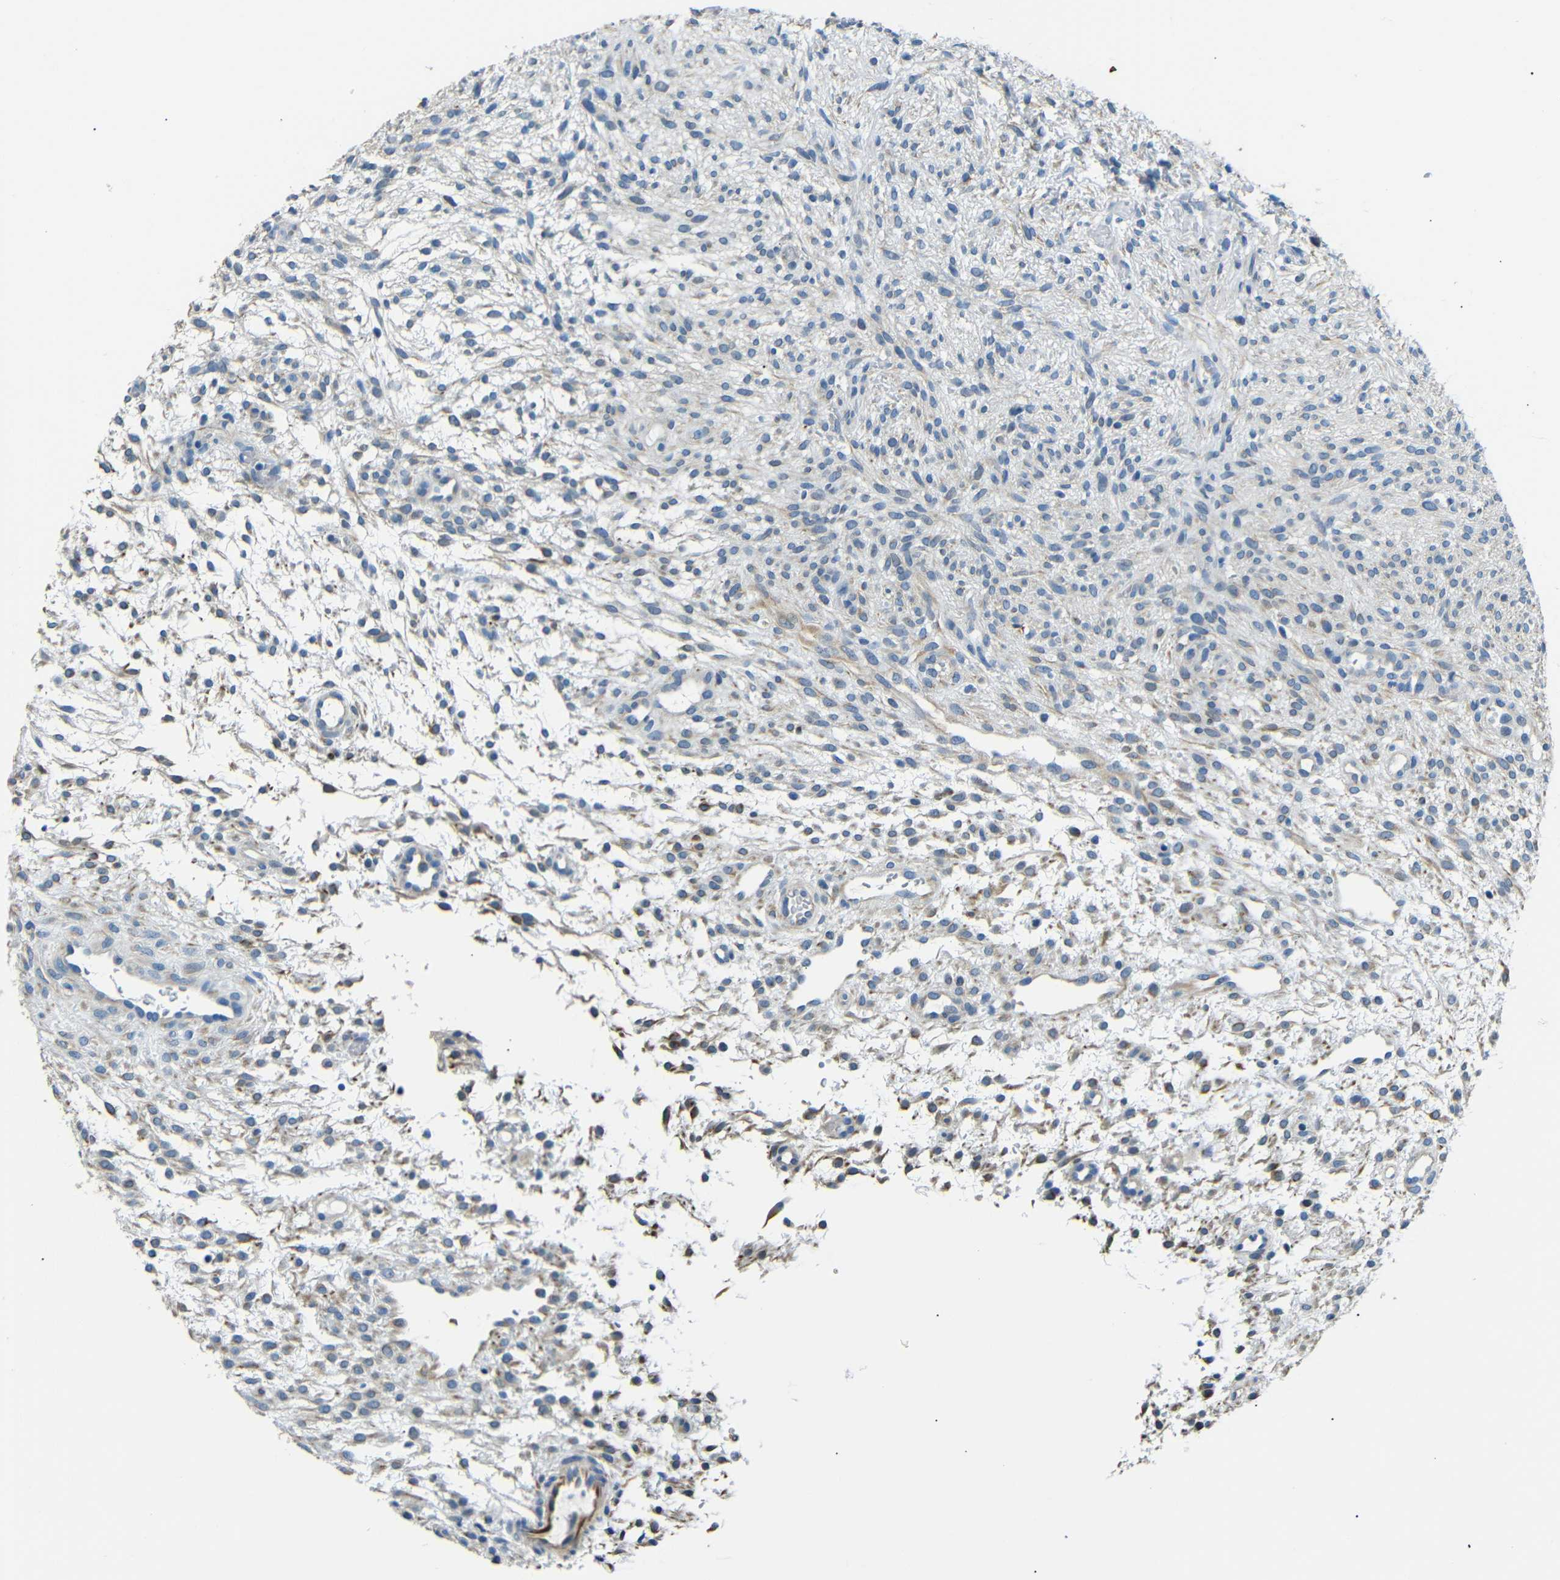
{"staining": {"intensity": "weak", "quantity": "<25%", "location": "cytoplasmic/membranous"}, "tissue": "ovary", "cell_type": "Ovarian stroma cells", "image_type": "normal", "snomed": [{"axis": "morphology", "description": "Normal tissue, NOS"}, {"axis": "morphology", "description": "Cyst, NOS"}, {"axis": "topography", "description": "Ovary"}], "caption": "An immunohistochemistry micrograph of unremarkable ovary is shown. There is no staining in ovarian stroma cells of ovary.", "gene": "TAFA1", "patient": {"sex": "female", "age": 18}}